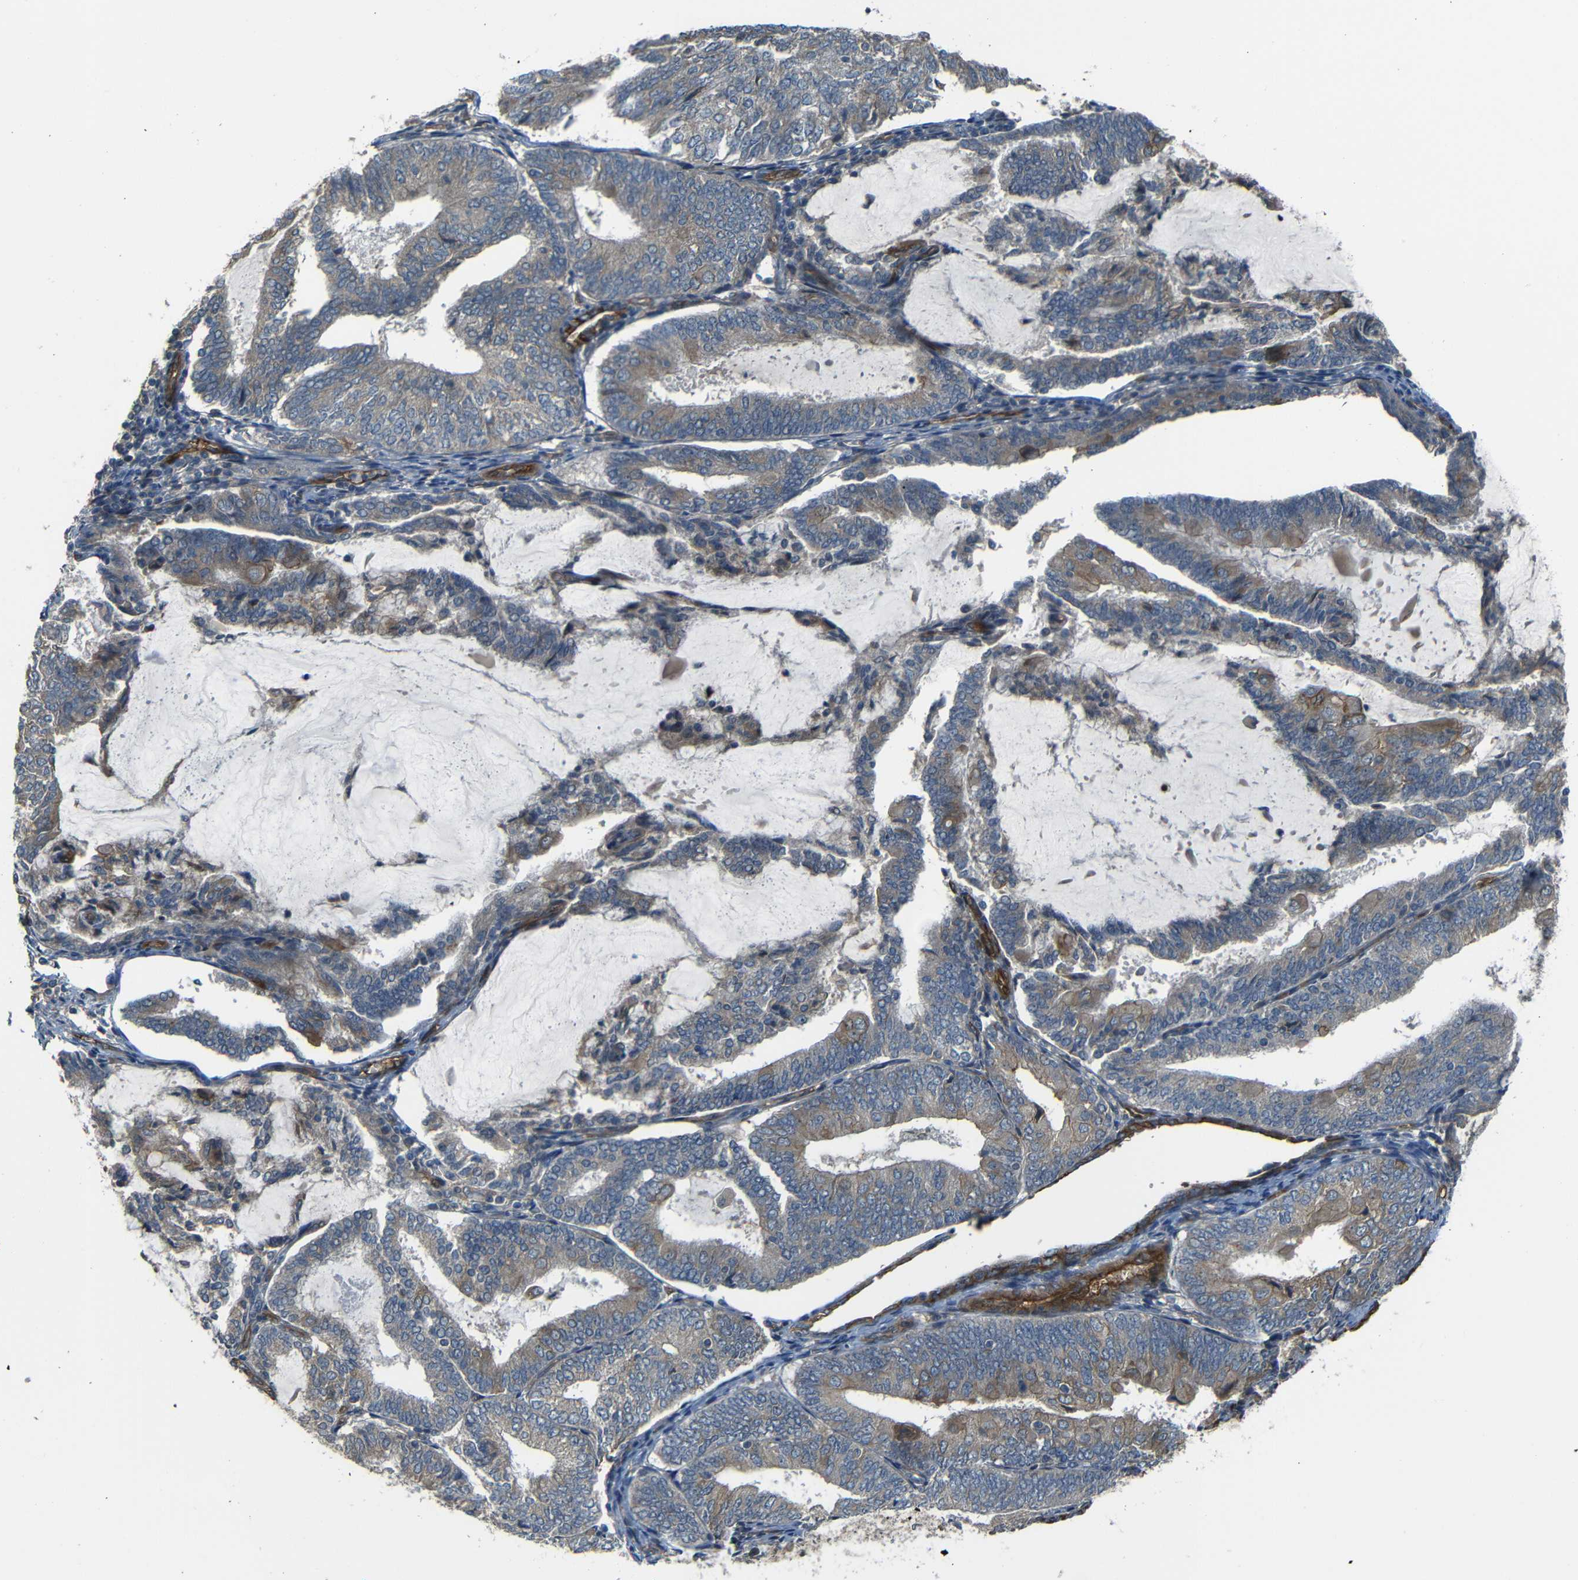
{"staining": {"intensity": "weak", "quantity": ">75%", "location": "cytoplasmic/membranous"}, "tissue": "endometrial cancer", "cell_type": "Tumor cells", "image_type": "cancer", "snomed": [{"axis": "morphology", "description": "Adenocarcinoma, NOS"}, {"axis": "topography", "description": "Endometrium"}], "caption": "Human endometrial cancer stained with a brown dye shows weak cytoplasmic/membranous positive expression in approximately >75% of tumor cells.", "gene": "RELL1", "patient": {"sex": "female", "age": 81}}